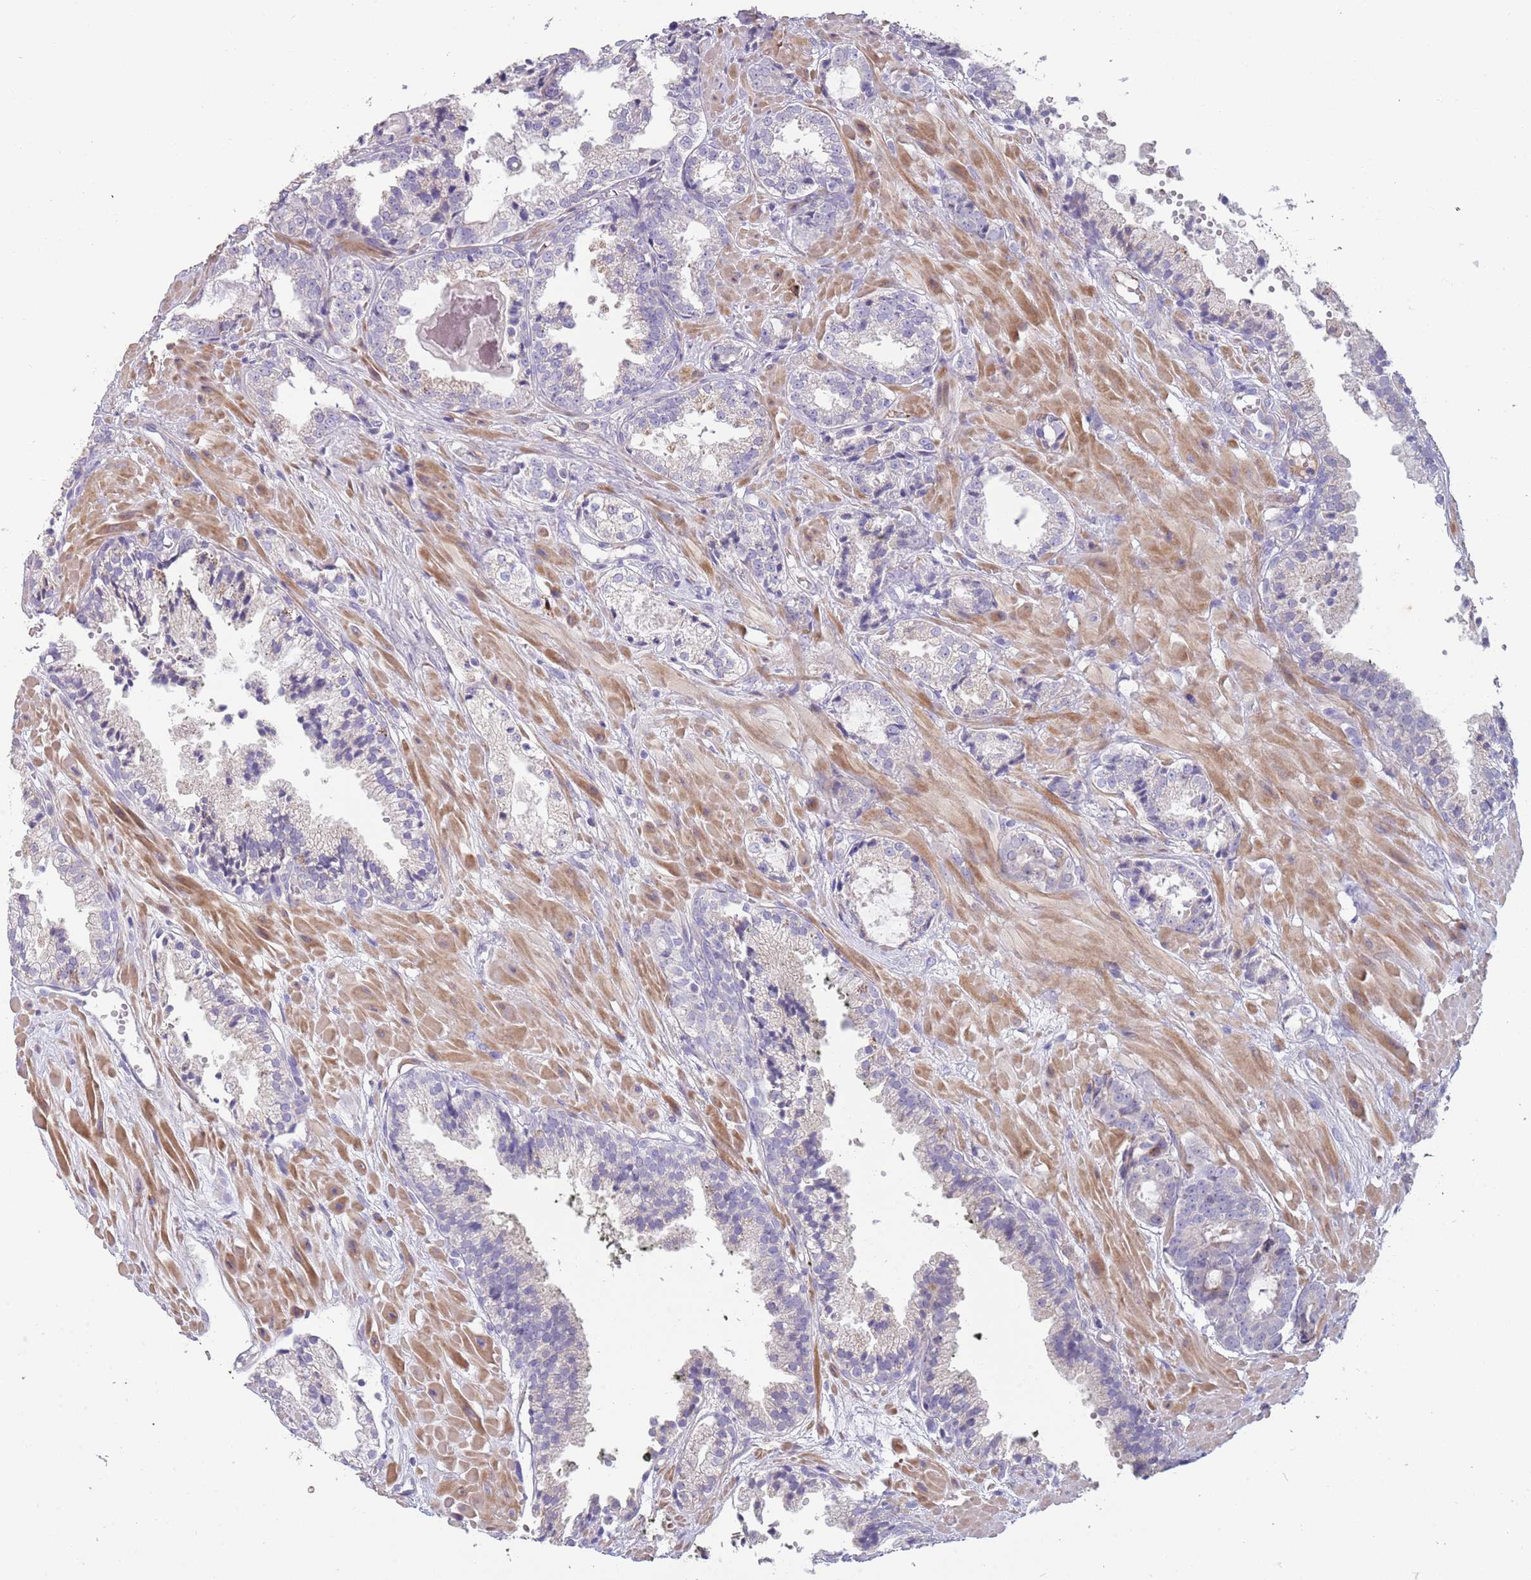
{"staining": {"intensity": "negative", "quantity": "none", "location": "none"}, "tissue": "prostate cancer", "cell_type": "Tumor cells", "image_type": "cancer", "snomed": [{"axis": "morphology", "description": "Adenocarcinoma, High grade"}, {"axis": "topography", "description": "Prostate"}], "caption": "Tumor cells are negative for brown protein staining in adenocarcinoma (high-grade) (prostate).", "gene": "SUSD1", "patient": {"sex": "male", "age": 71}}